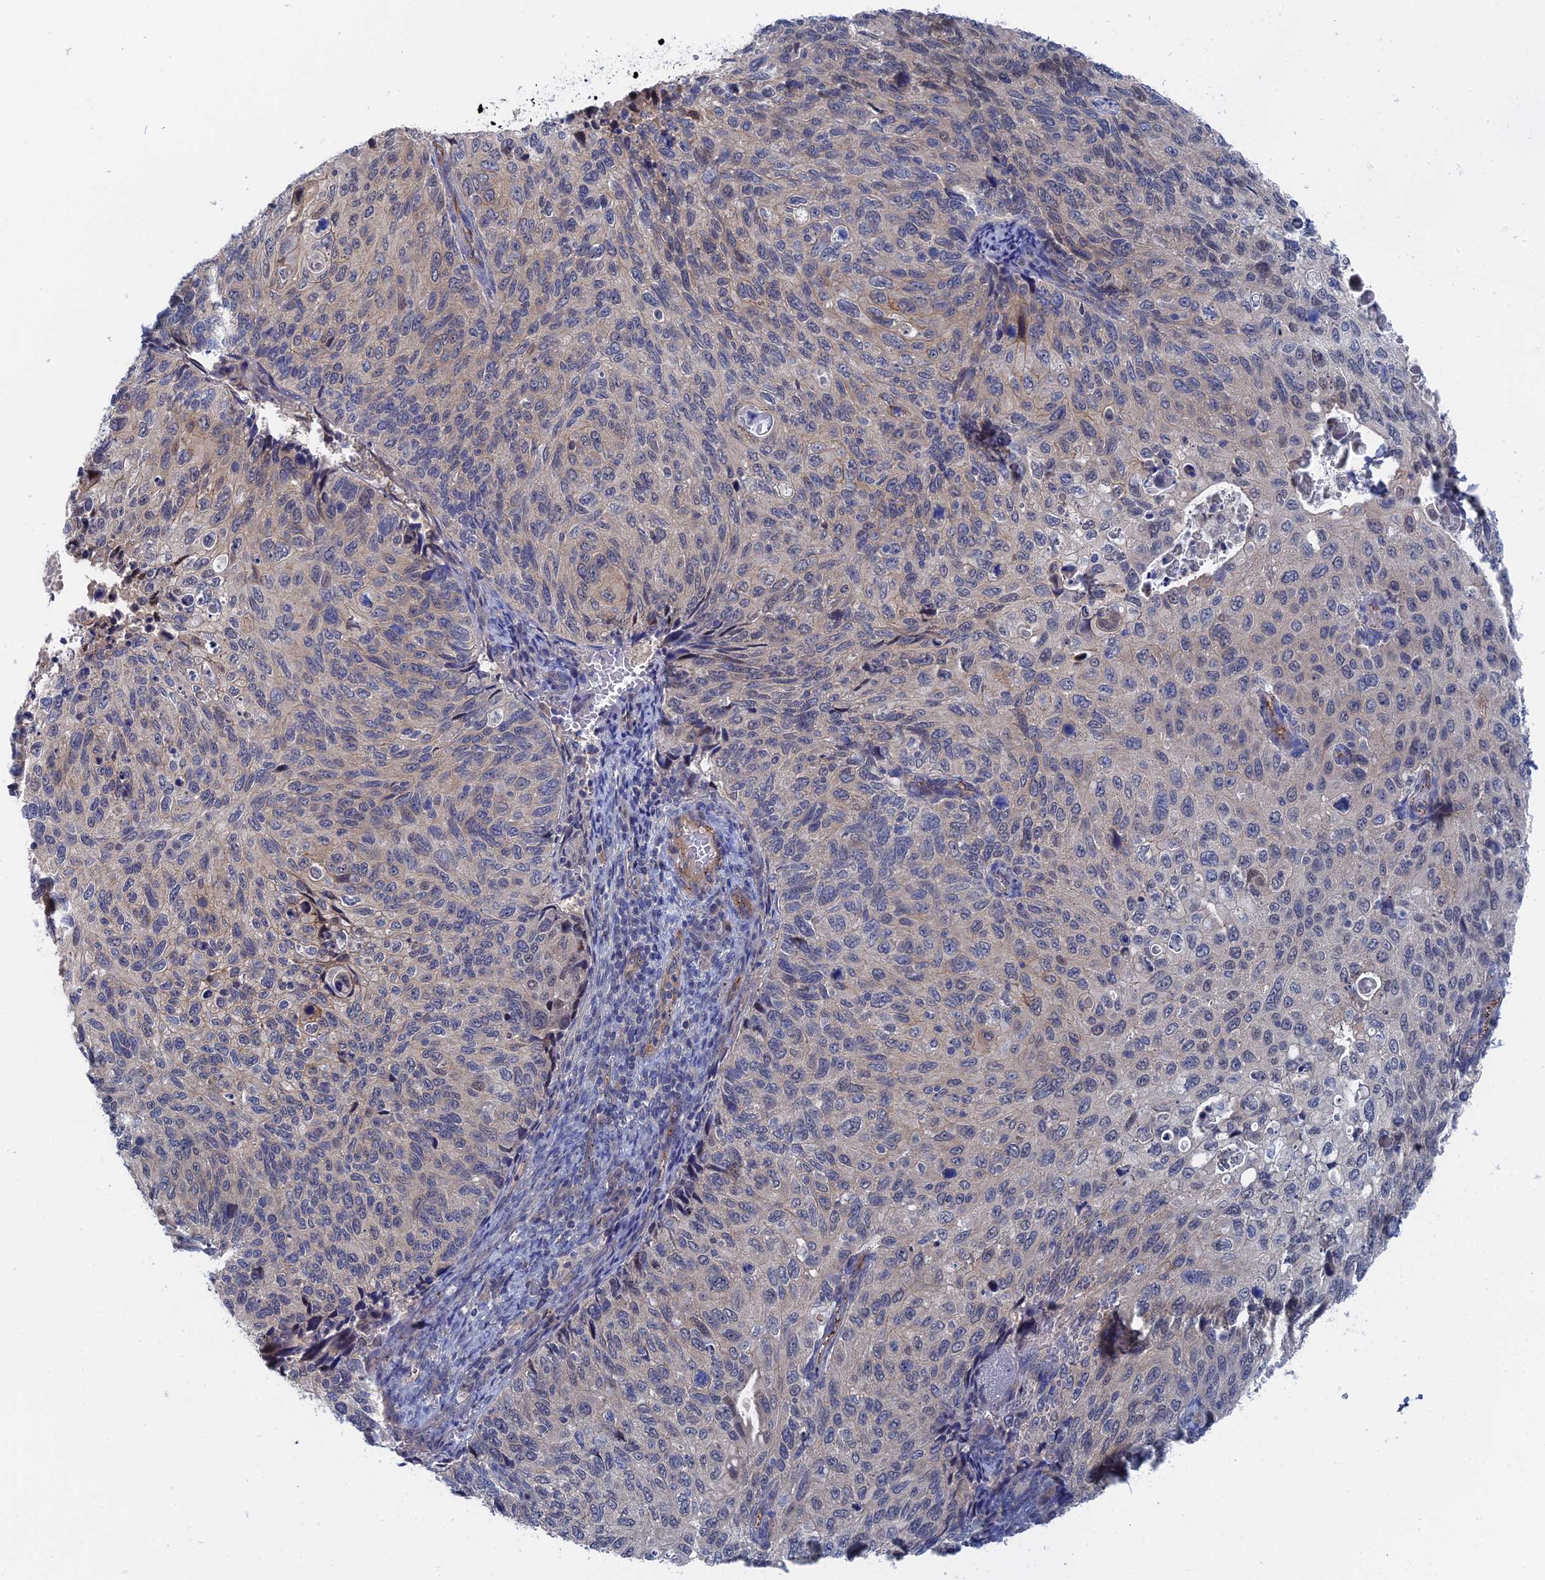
{"staining": {"intensity": "negative", "quantity": "none", "location": "none"}, "tissue": "cervical cancer", "cell_type": "Tumor cells", "image_type": "cancer", "snomed": [{"axis": "morphology", "description": "Squamous cell carcinoma, NOS"}, {"axis": "topography", "description": "Cervix"}], "caption": "Squamous cell carcinoma (cervical) stained for a protein using IHC displays no staining tumor cells.", "gene": "MTHFSD", "patient": {"sex": "female", "age": 70}}